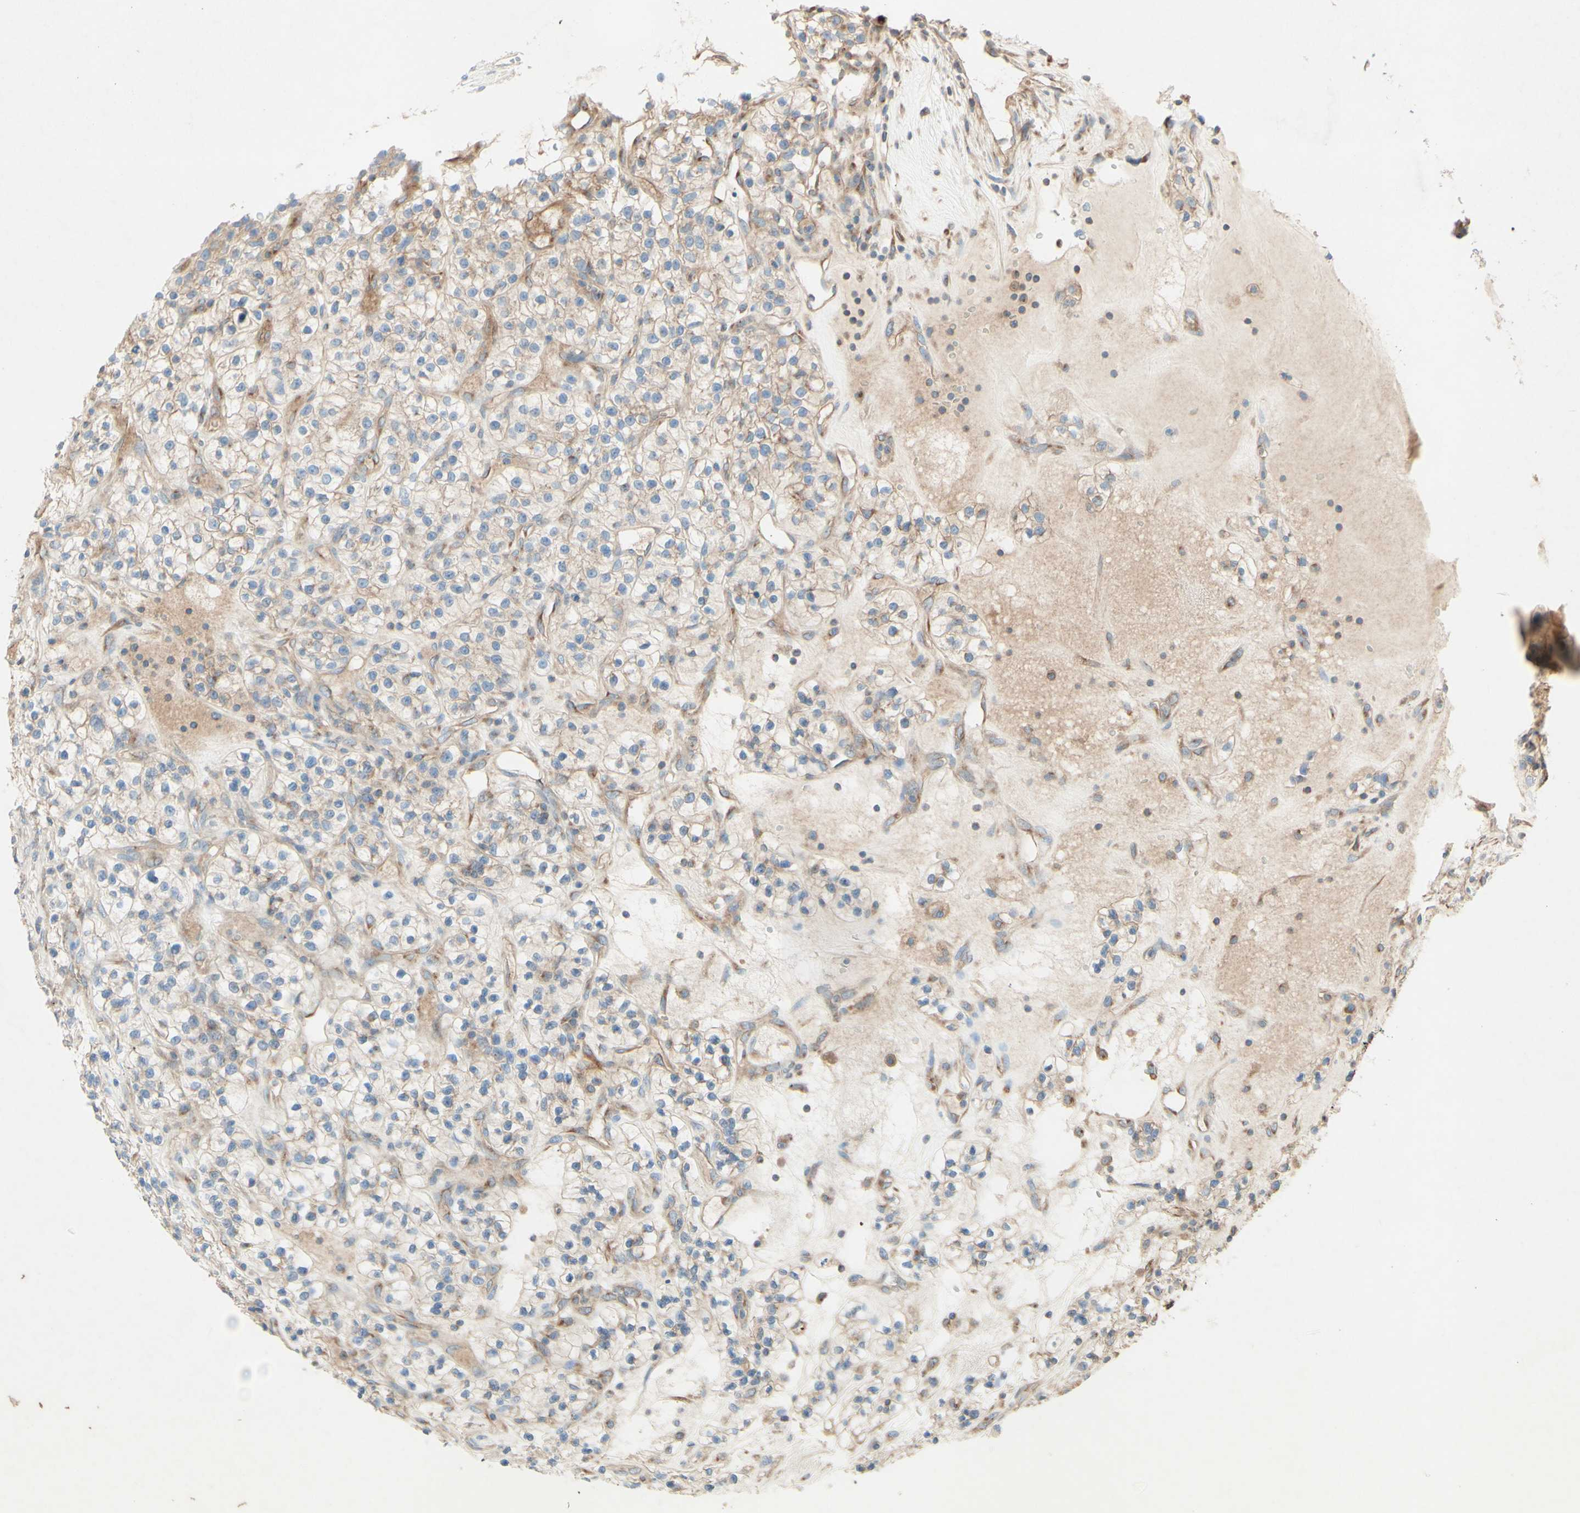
{"staining": {"intensity": "weak", "quantity": ">75%", "location": "cytoplasmic/membranous"}, "tissue": "renal cancer", "cell_type": "Tumor cells", "image_type": "cancer", "snomed": [{"axis": "morphology", "description": "Adenocarcinoma, NOS"}, {"axis": "topography", "description": "Kidney"}], "caption": "IHC photomicrograph of neoplastic tissue: renal adenocarcinoma stained using immunohistochemistry (IHC) demonstrates low levels of weak protein expression localized specifically in the cytoplasmic/membranous of tumor cells, appearing as a cytoplasmic/membranous brown color.", "gene": "MTM1", "patient": {"sex": "female", "age": 57}}